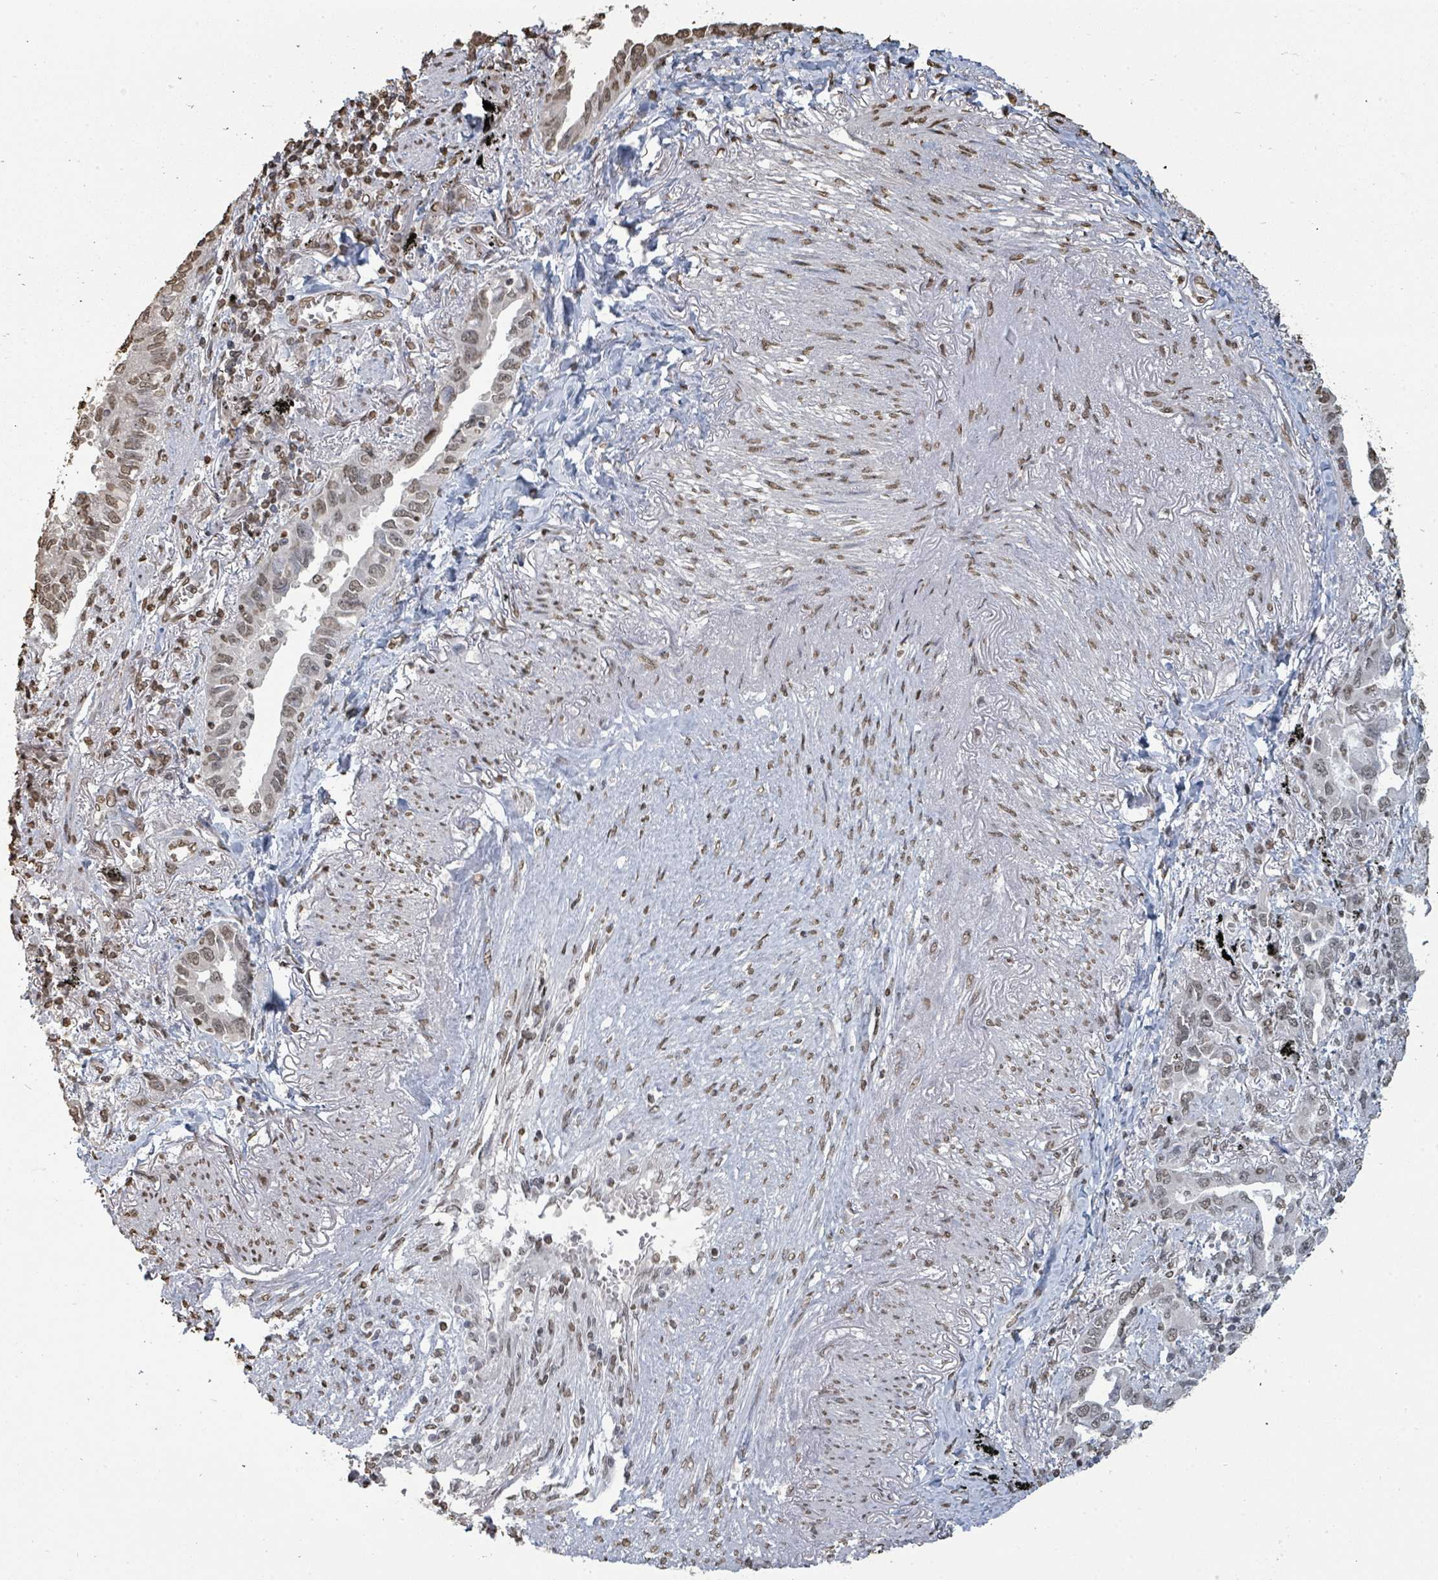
{"staining": {"intensity": "moderate", "quantity": "<25%", "location": "nuclear"}, "tissue": "lung cancer", "cell_type": "Tumor cells", "image_type": "cancer", "snomed": [{"axis": "morphology", "description": "Adenocarcinoma, NOS"}, {"axis": "topography", "description": "Lung"}], "caption": "Immunohistochemistry staining of lung cancer, which shows low levels of moderate nuclear staining in approximately <25% of tumor cells indicating moderate nuclear protein staining. The staining was performed using DAB (3,3'-diaminobenzidine) (brown) for protein detection and nuclei were counterstained in hematoxylin (blue).", "gene": "MRPS12", "patient": {"sex": "male", "age": 67}}